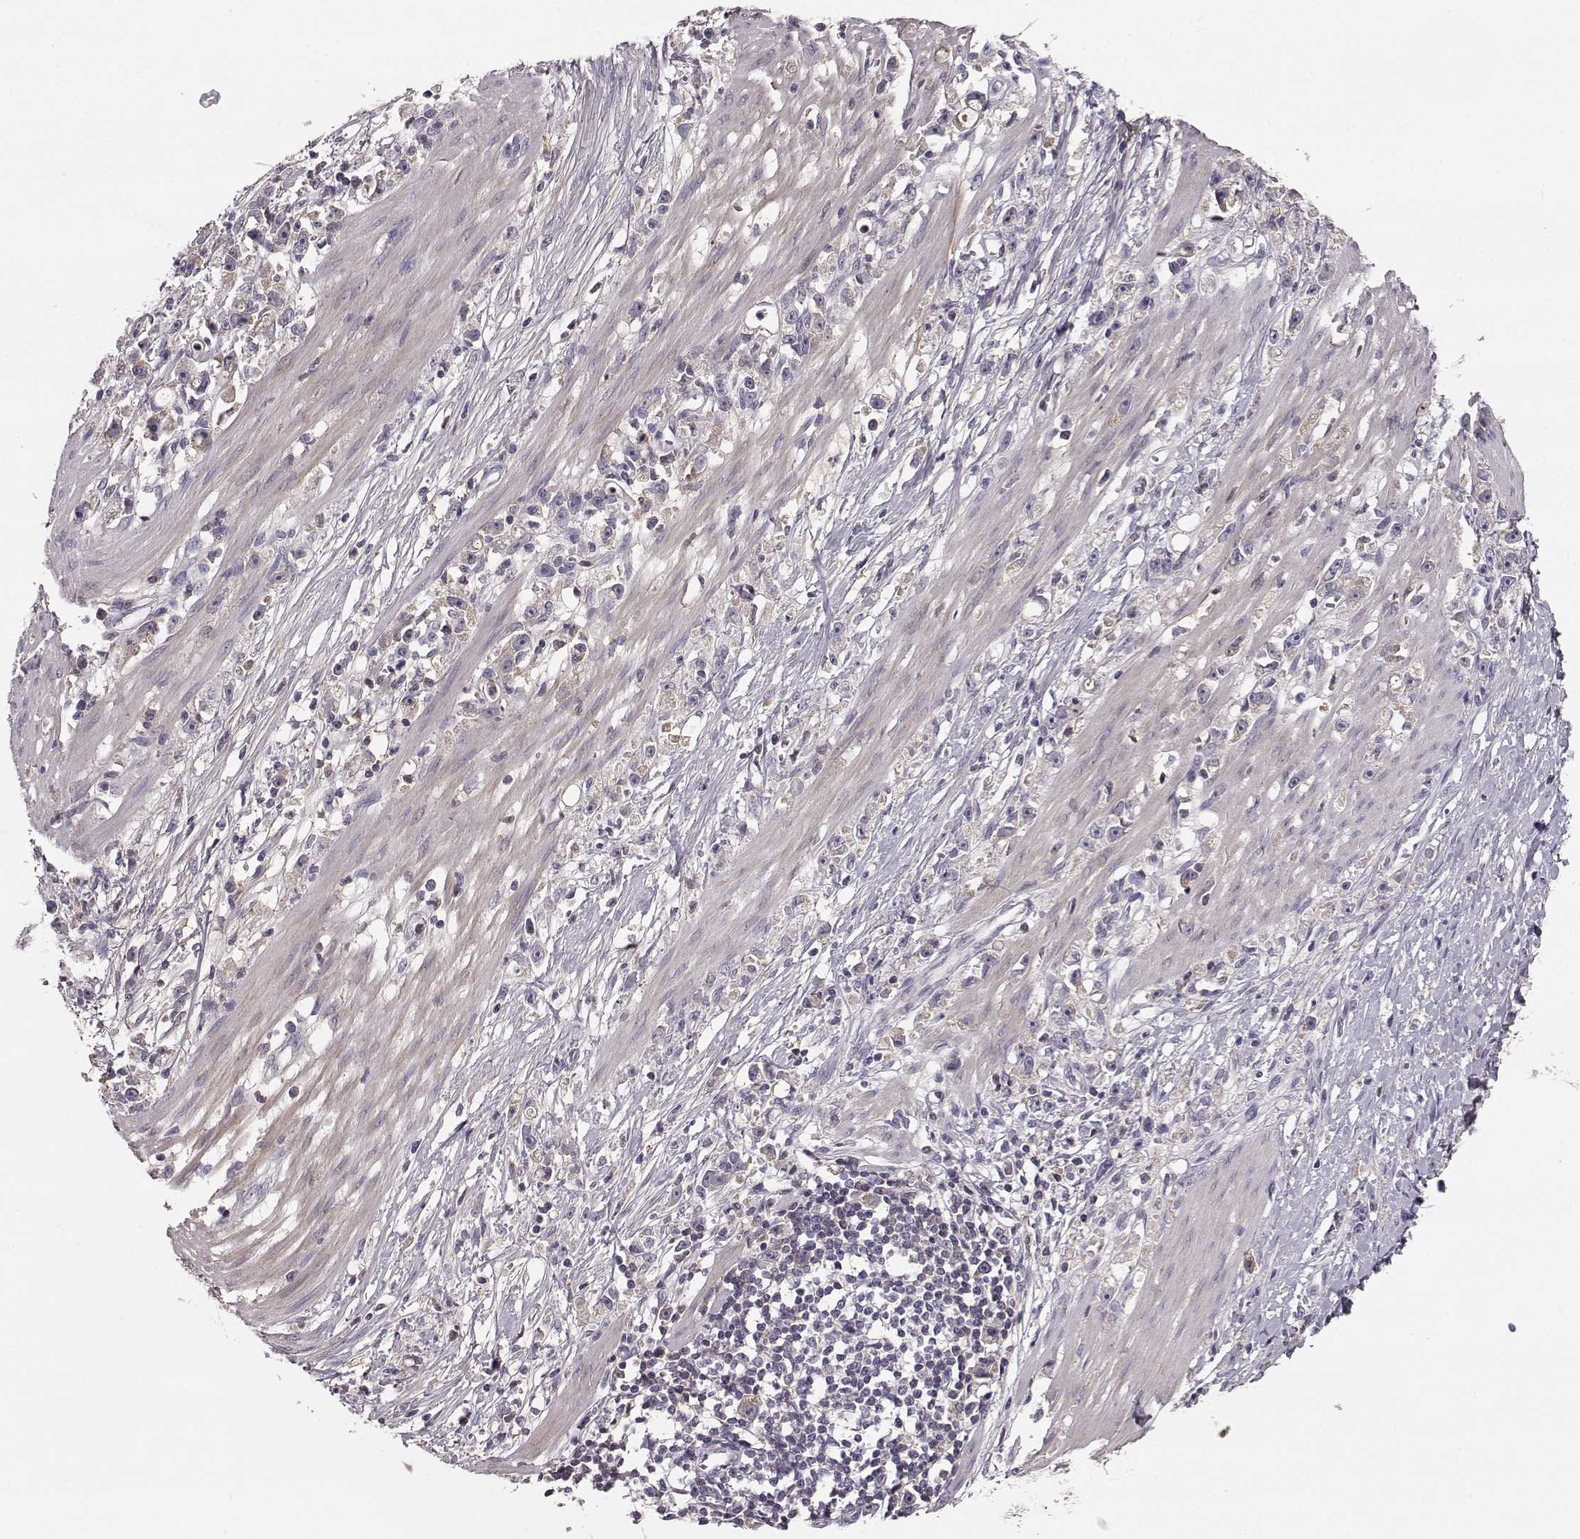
{"staining": {"intensity": "weak", "quantity": ">75%", "location": "cytoplasmic/membranous"}, "tissue": "stomach cancer", "cell_type": "Tumor cells", "image_type": "cancer", "snomed": [{"axis": "morphology", "description": "Adenocarcinoma, NOS"}, {"axis": "topography", "description": "Stomach"}], "caption": "IHC (DAB (3,3'-diaminobenzidine)) staining of stomach cancer (adenocarcinoma) displays weak cytoplasmic/membranous protein positivity in about >75% of tumor cells.", "gene": "YJEFN3", "patient": {"sex": "female", "age": 59}}